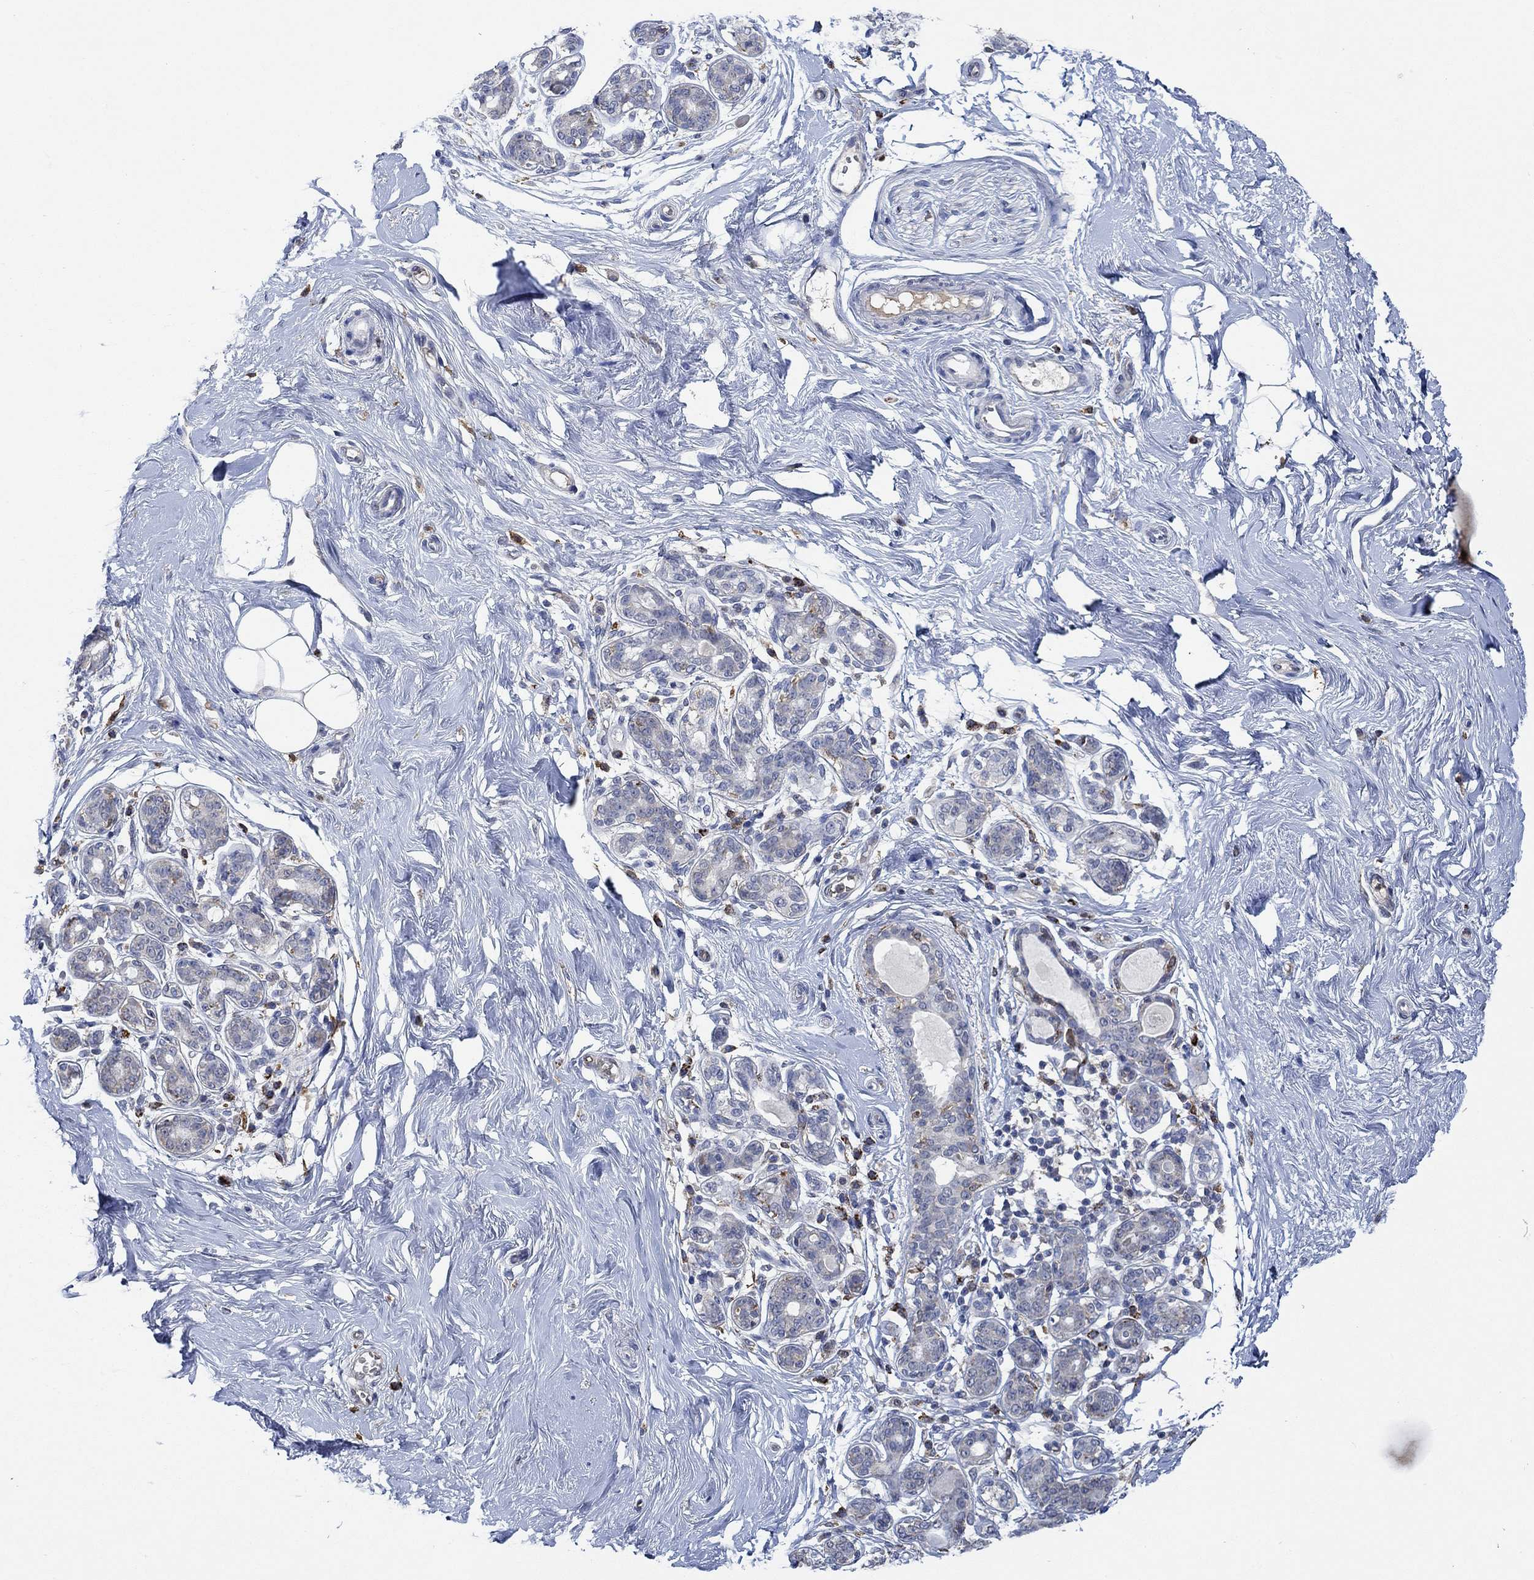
{"staining": {"intensity": "negative", "quantity": "none", "location": "none"}, "tissue": "breast", "cell_type": "Adipocytes", "image_type": "normal", "snomed": [{"axis": "morphology", "description": "Normal tissue, NOS"}, {"axis": "topography", "description": "Skin"}, {"axis": "topography", "description": "Breast"}], "caption": "Immunohistochemical staining of benign human breast demonstrates no significant expression in adipocytes. (Brightfield microscopy of DAB IHC at high magnification).", "gene": "MPP1", "patient": {"sex": "female", "age": 43}}